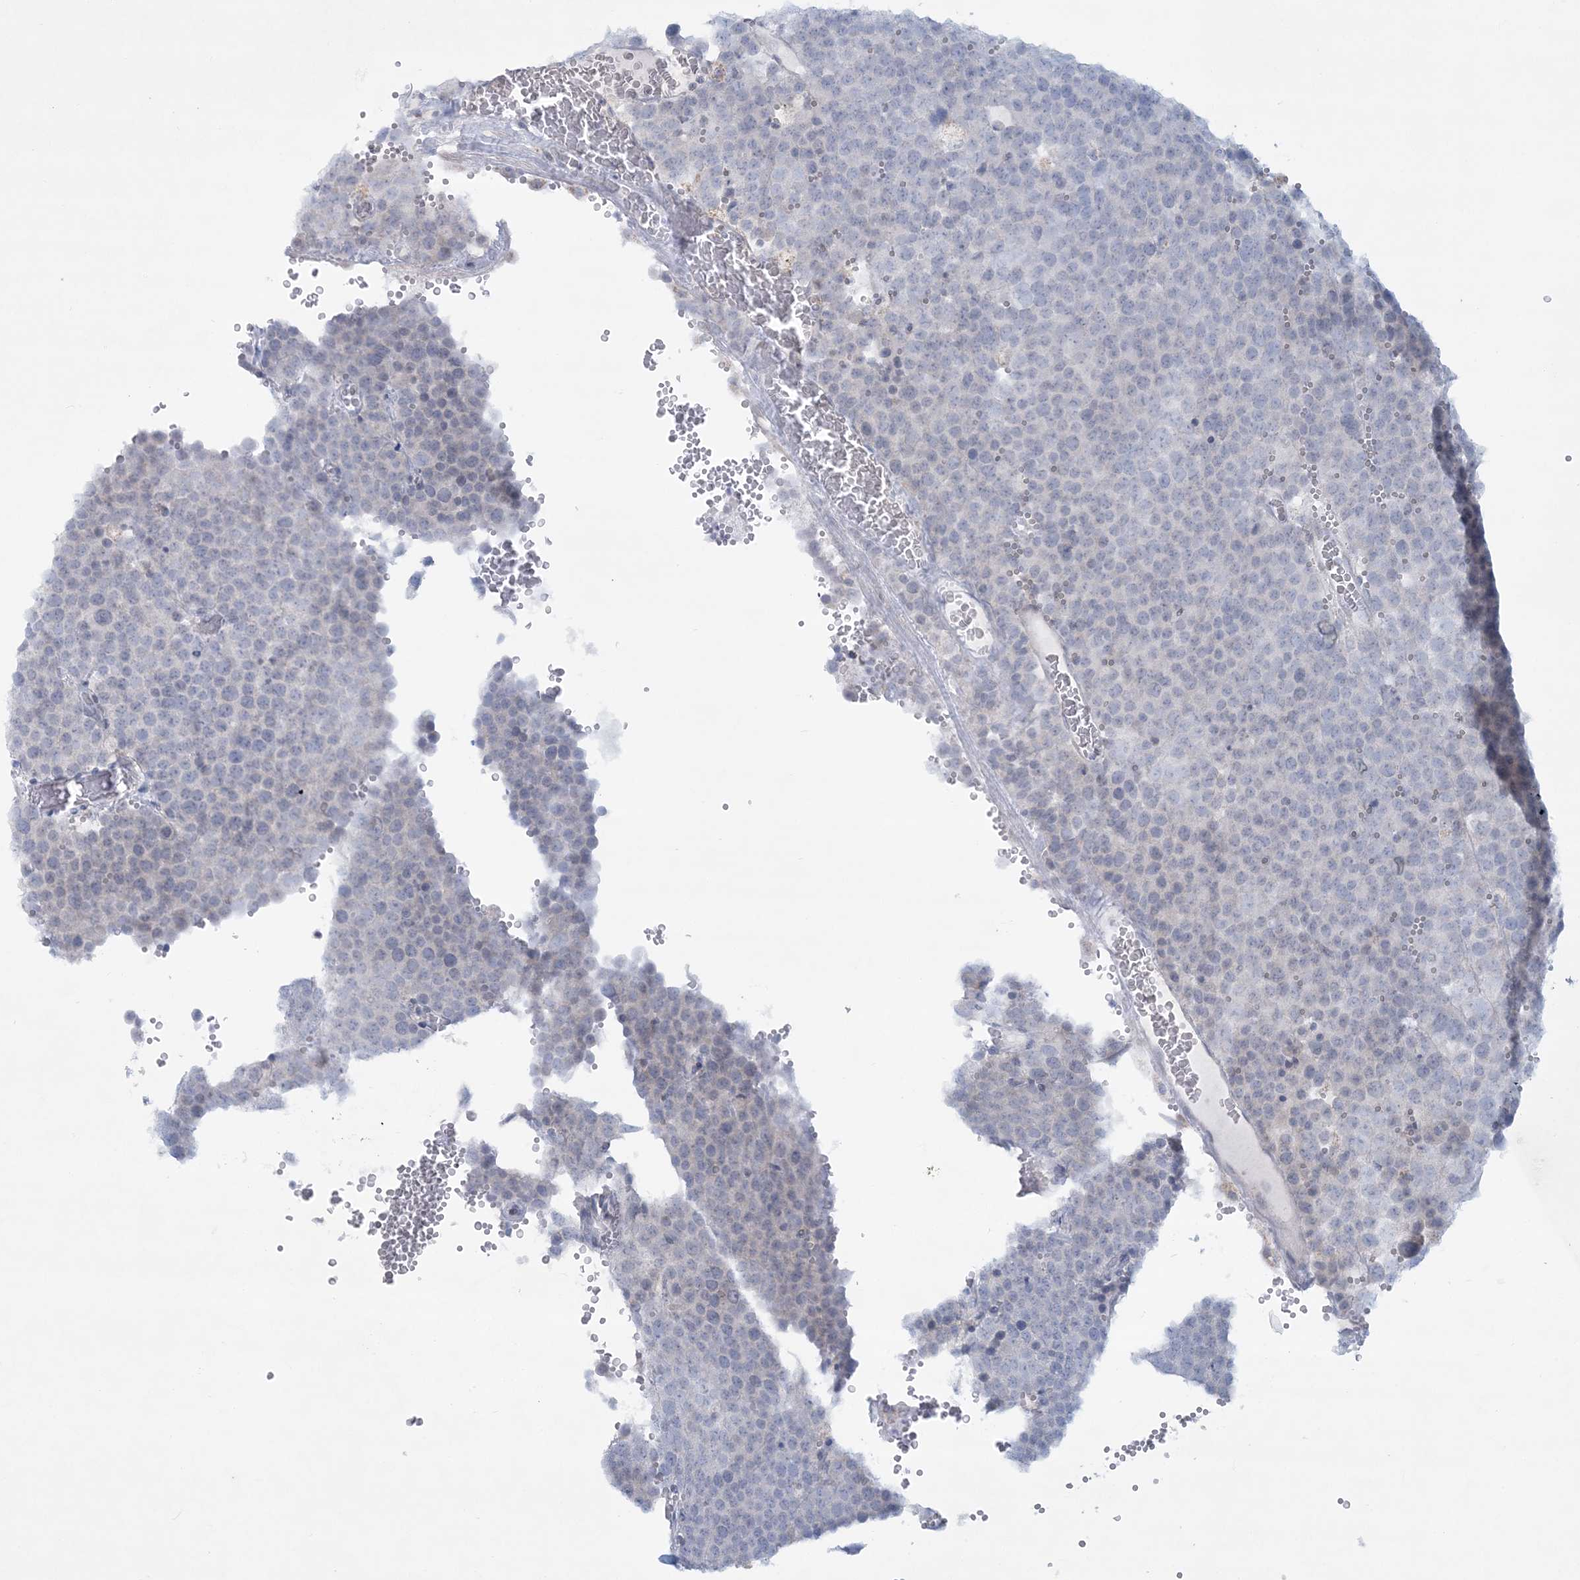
{"staining": {"intensity": "negative", "quantity": "none", "location": "none"}, "tissue": "testis cancer", "cell_type": "Tumor cells", "image_type": "cancer", "snomed": [{"axis": "morphology", "description": "Seminoma, NOS"}, {"axis": "topography", "description": "Testis"}], "caption": "IHC histopathology image of neoplastic tissue: testis cancer (seminoma) stained with DAB shows no significant protein staining in tumor cells. The staining is performed using DAB brown chromogen with nuclei counter-stained in using hematoxylin.", "gene": "TBC1D7", "patient": {"sex": "male", "age": 71}}